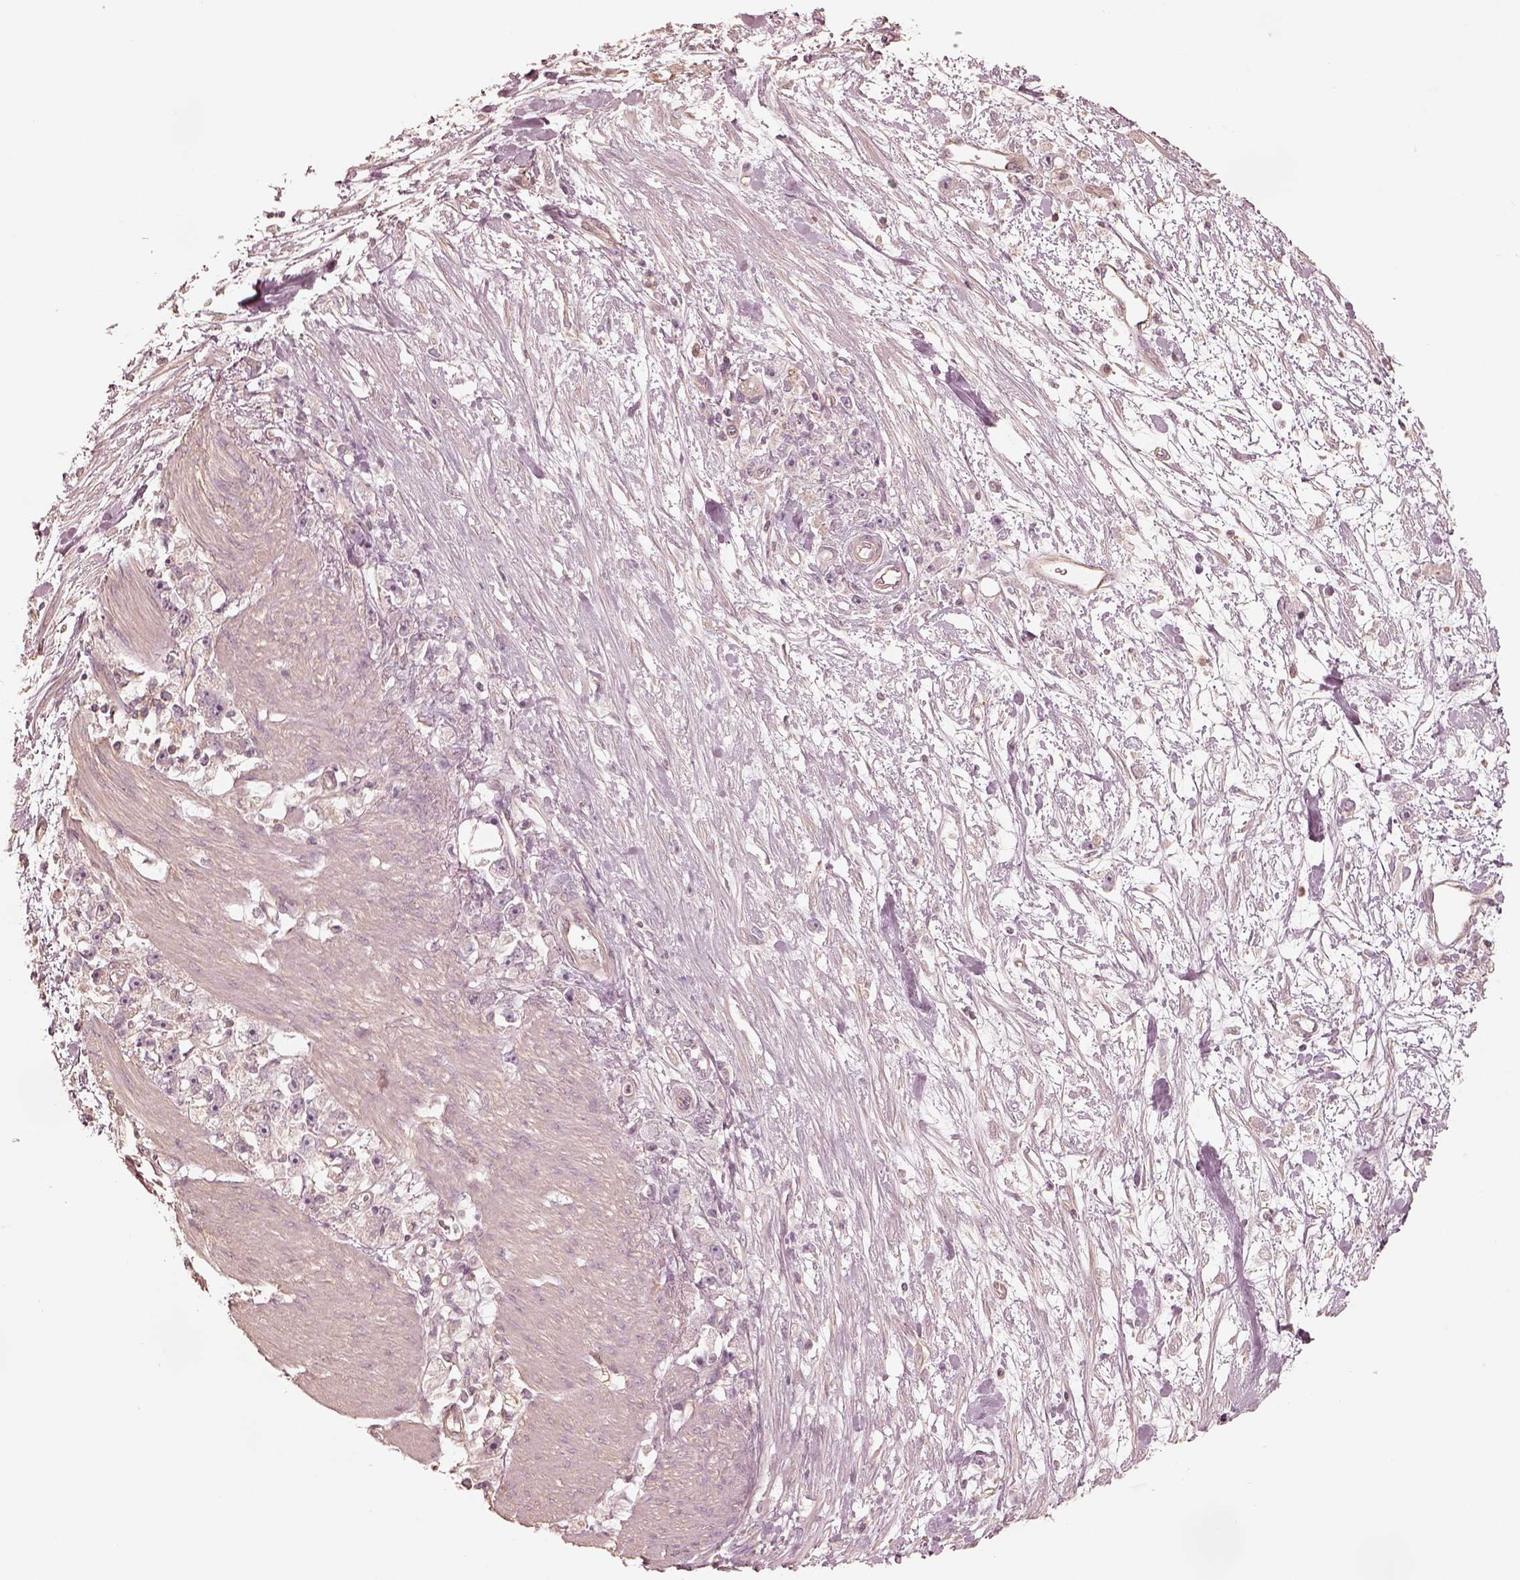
{"staining": {"intensity": "negative", "quantity": "none", "location": "none"}, "tissue": "stomach cancer", "cell_type": "Tumor cells", "image_type": "cancer", "snomed": [{"axis": "morphology", "description": "Adenocarcinoma, NOS"}, {"axis": "topography", "description": "Stomach"}], "caption": "Immunohistochemical staining of human stomach cancer shows no significant positivity in tumor cells.", "gene": "KIF5C", "patient": {"sex": "female", "age": 59}}